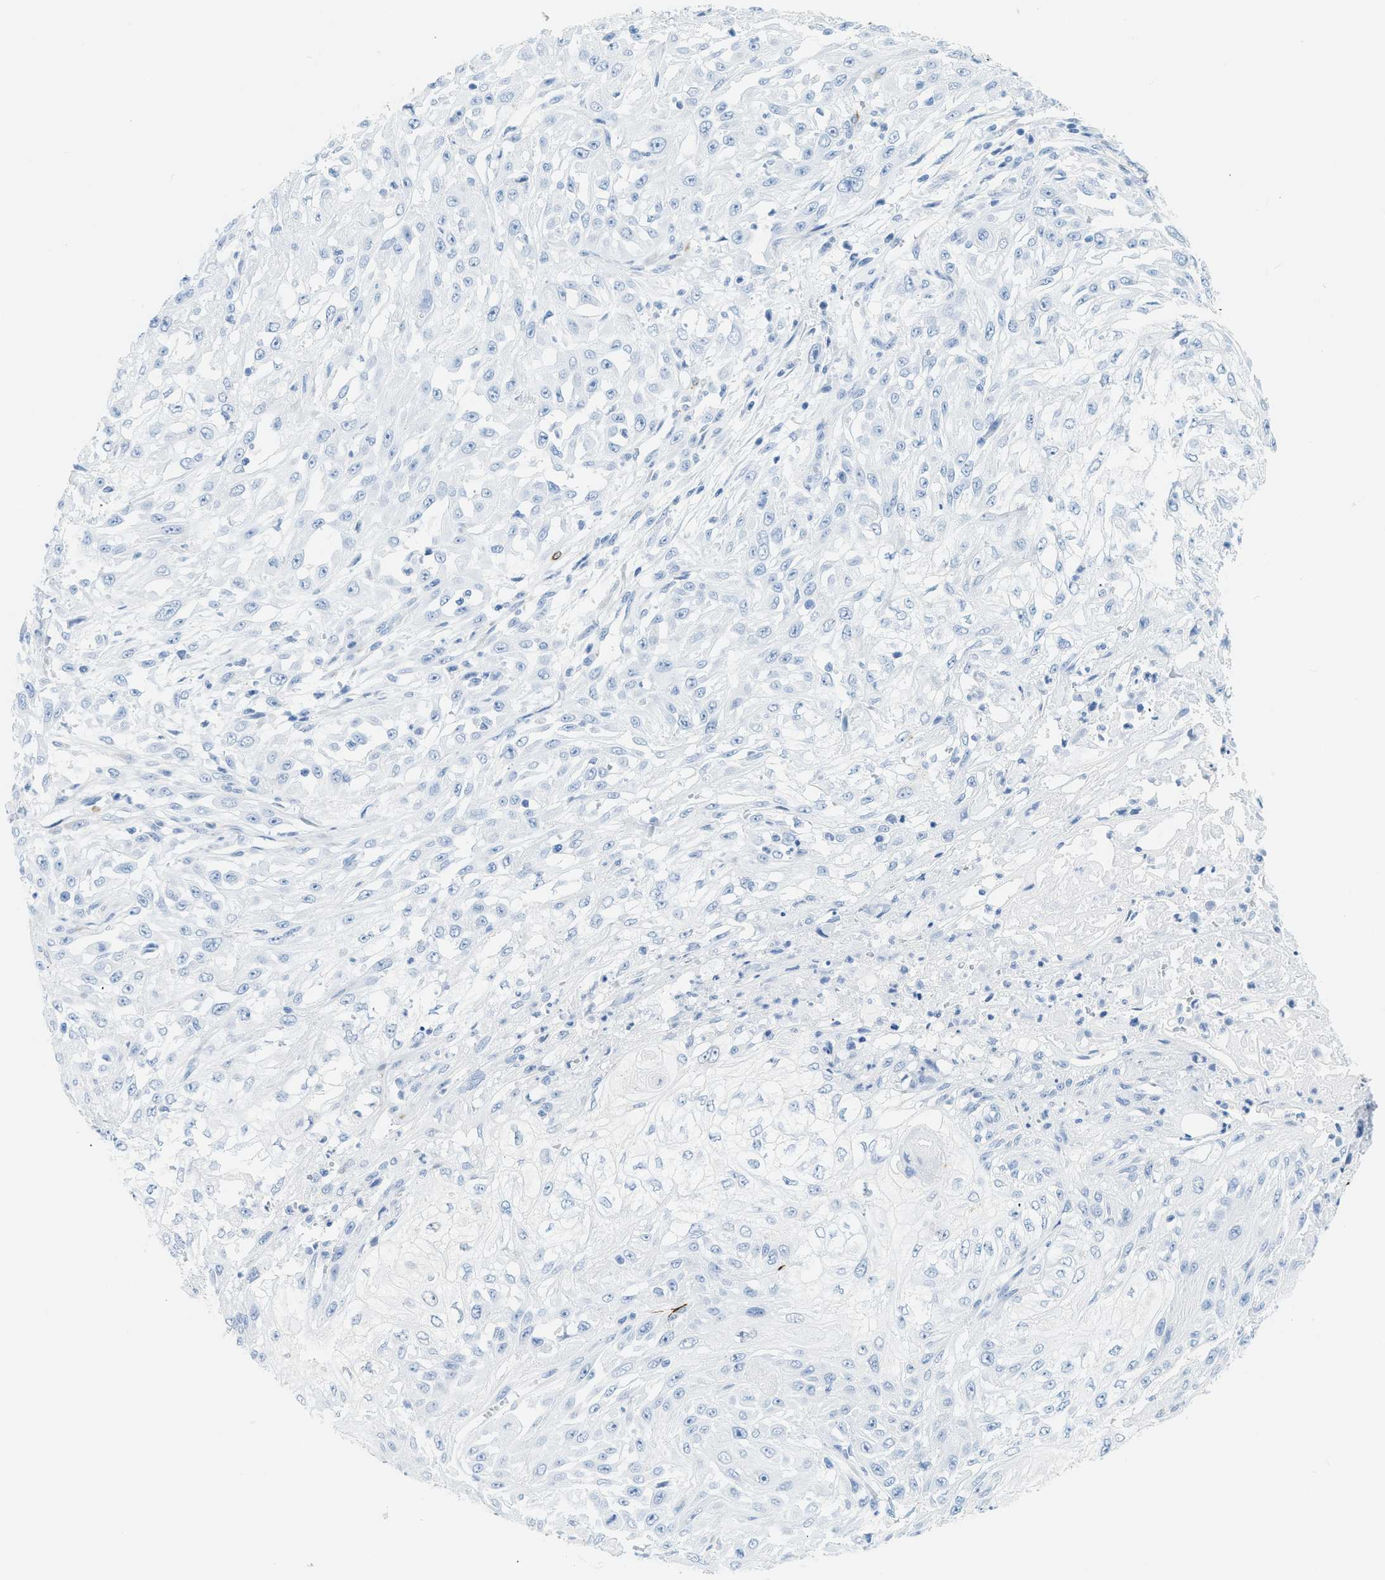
{"staining": {"intensity": "negative", "quantity": "none", "location": "none"}, "tissue": "skin cancer", "cell_type": "Tumor cells", "image_type": "cancer", "snomed": [{"axis": "morphology", "description": "Squamous cell carcinoma, NOS"}, {"axis": "morphology", "description": "Squamous cell carcinoma, metastatic, NOS"}, {"axis": "topography", "description": "Skin"}, {"axis": "topography", "description": "Lymph node"}], "caption": "The micrograph shows no significant positivity in tumor cells of skin cancer.", "gene": "DES", "patient": {"sex": "male", "age": 75}}